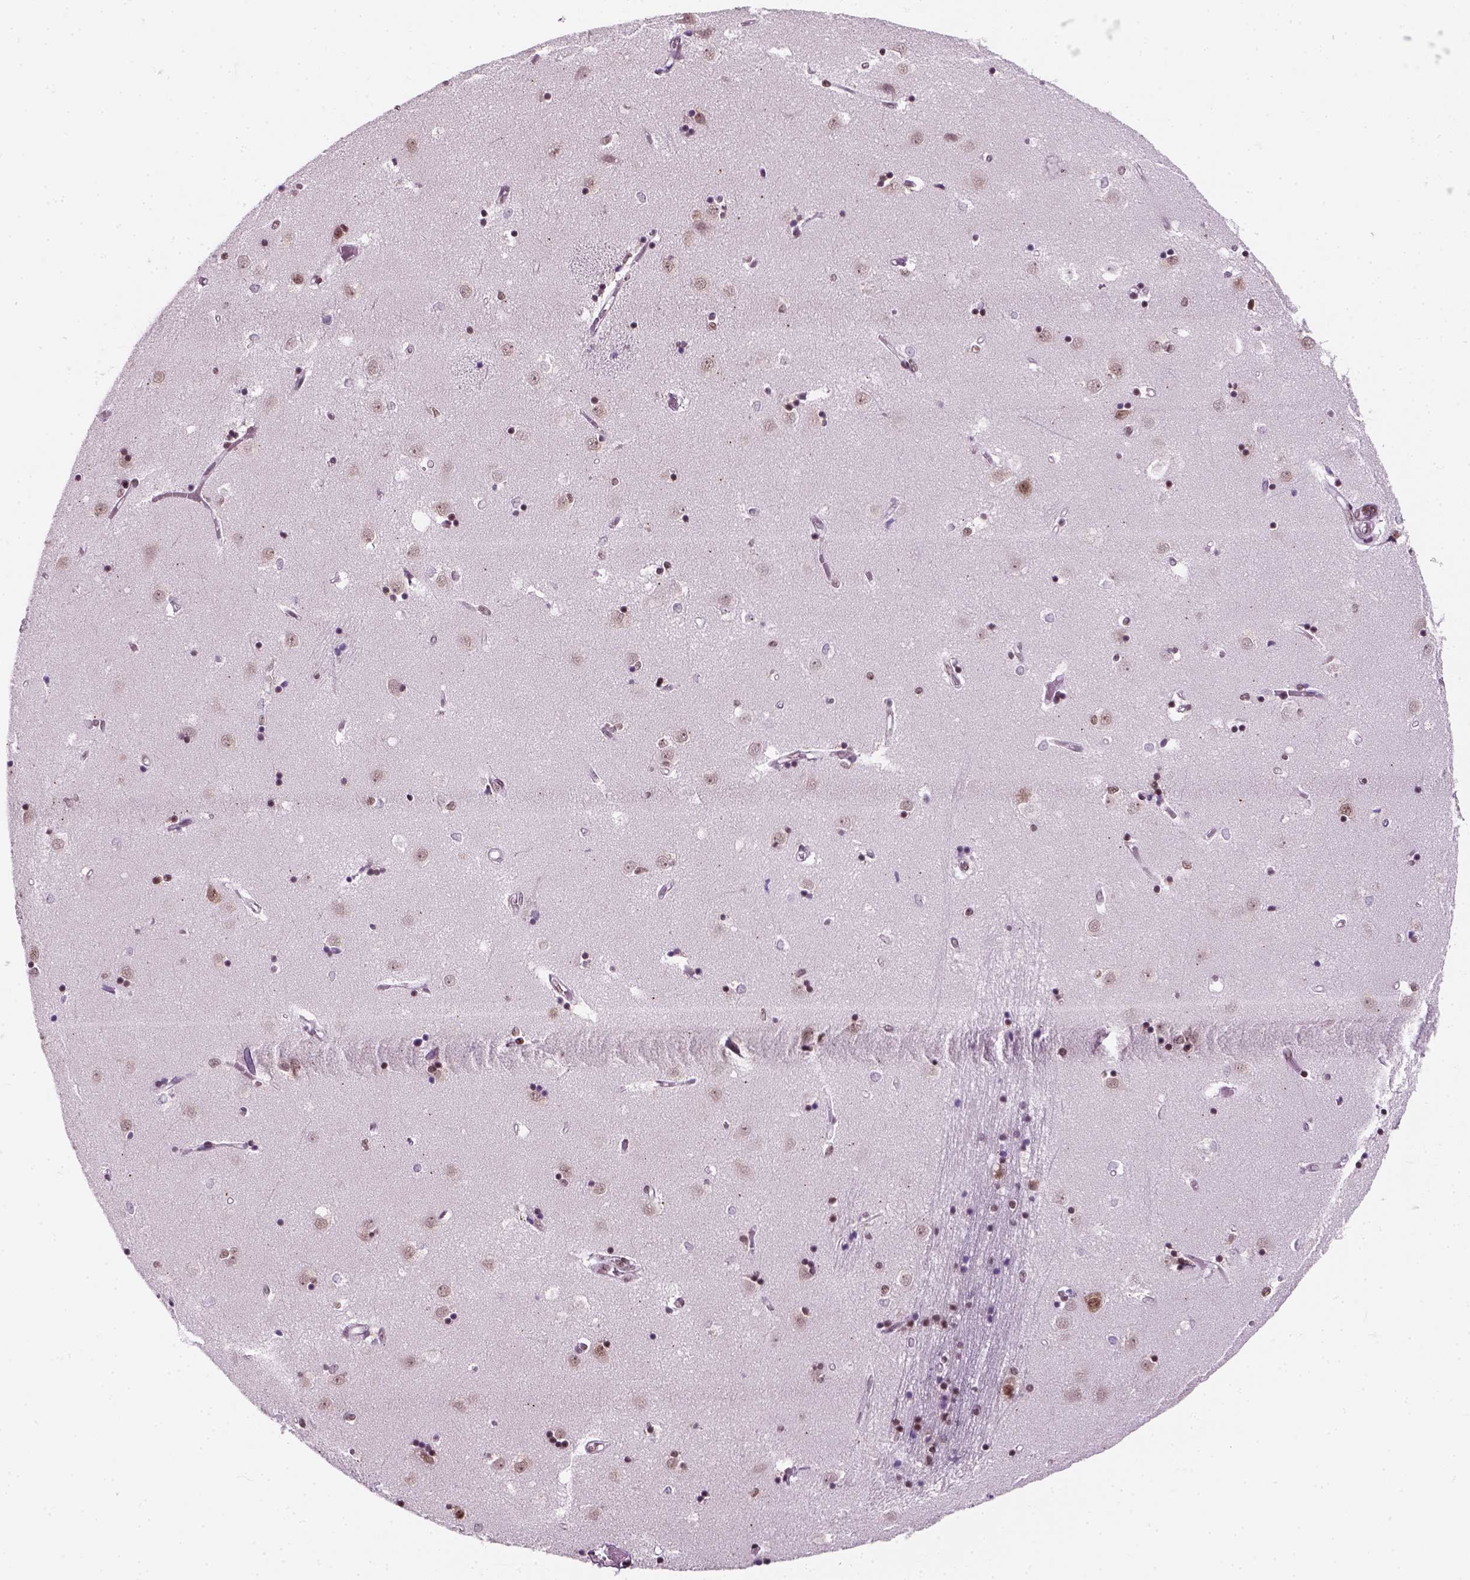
{"staining": {"intensity": "strong", "quantity": "25%-75%", "location": "nuclear"}, "tissue": "caudate", "cell_type": "Glial cells", "image_type": "normal", "snomed": [{"axis": "morphology", "description": "Normal tissue, NOS"}, {"axis": "topography", "description": "Lateral ventricle wall"}], "caption": "Immunohistochemical staining of benign caudate reveals strong nuclear protein staining in about 25%-75% of glial cells. Using DAB (brown) and hematoxylin (blue) stains, captured at high magnification using brightfield microscopy.", "gene": "GTF2F1", "patient": {"sex": "male", "age": 54}}